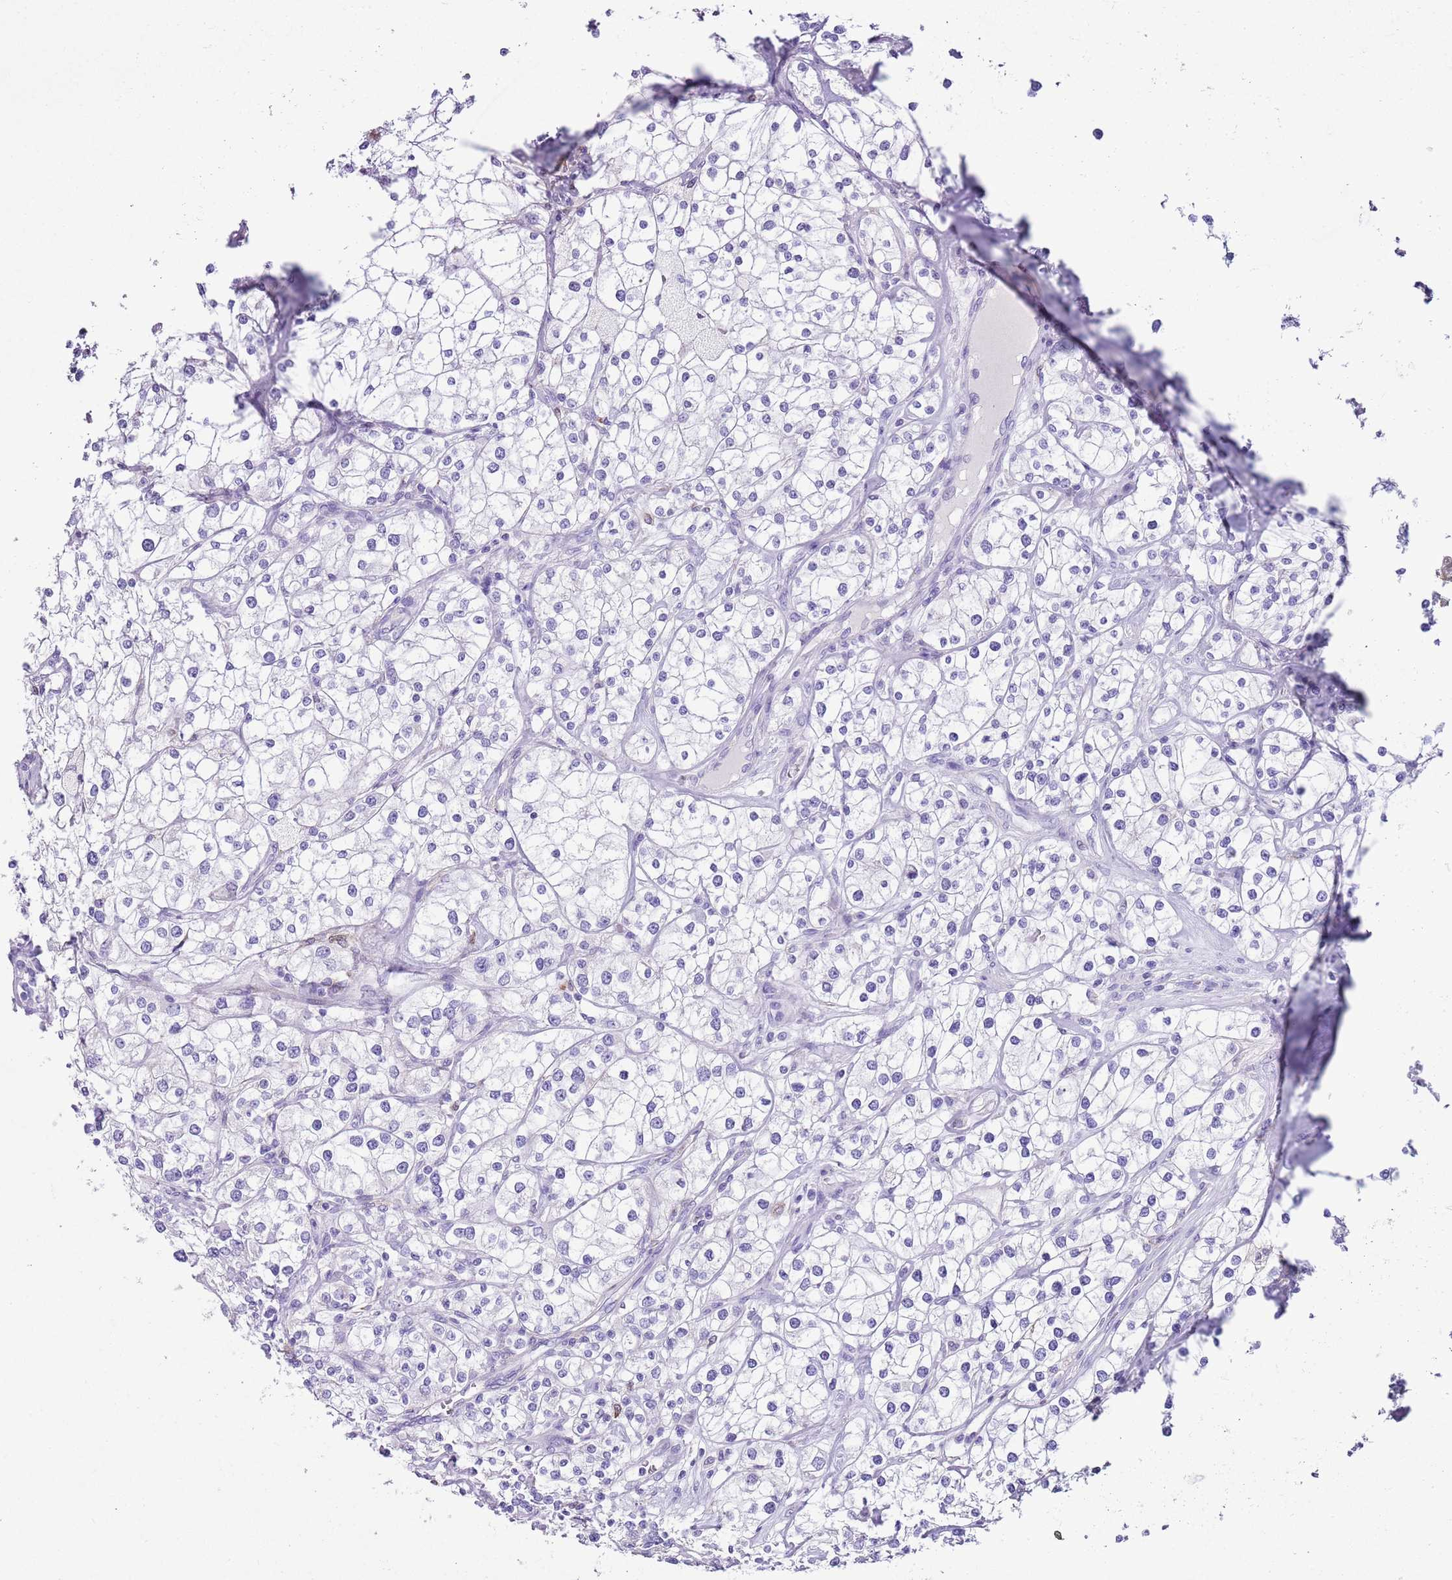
{"staining": {"intensity": "negative", "quantity": "none", "location": "none"}, "tissue": "renal cancer", "cell_type": "Tumor cells", "image_type": "cancer", "snomed": [{"axis": "morphology", "description": "Adenocarcinoma, NOS"}, {"axis": "topography", "description": "Kidney"}], "caption": "Tumor cells are negative for protein expression in human adenocarcinoma (renal).", "gene": "ZNF697", "patient": {"sex": "male", "age": 77}}